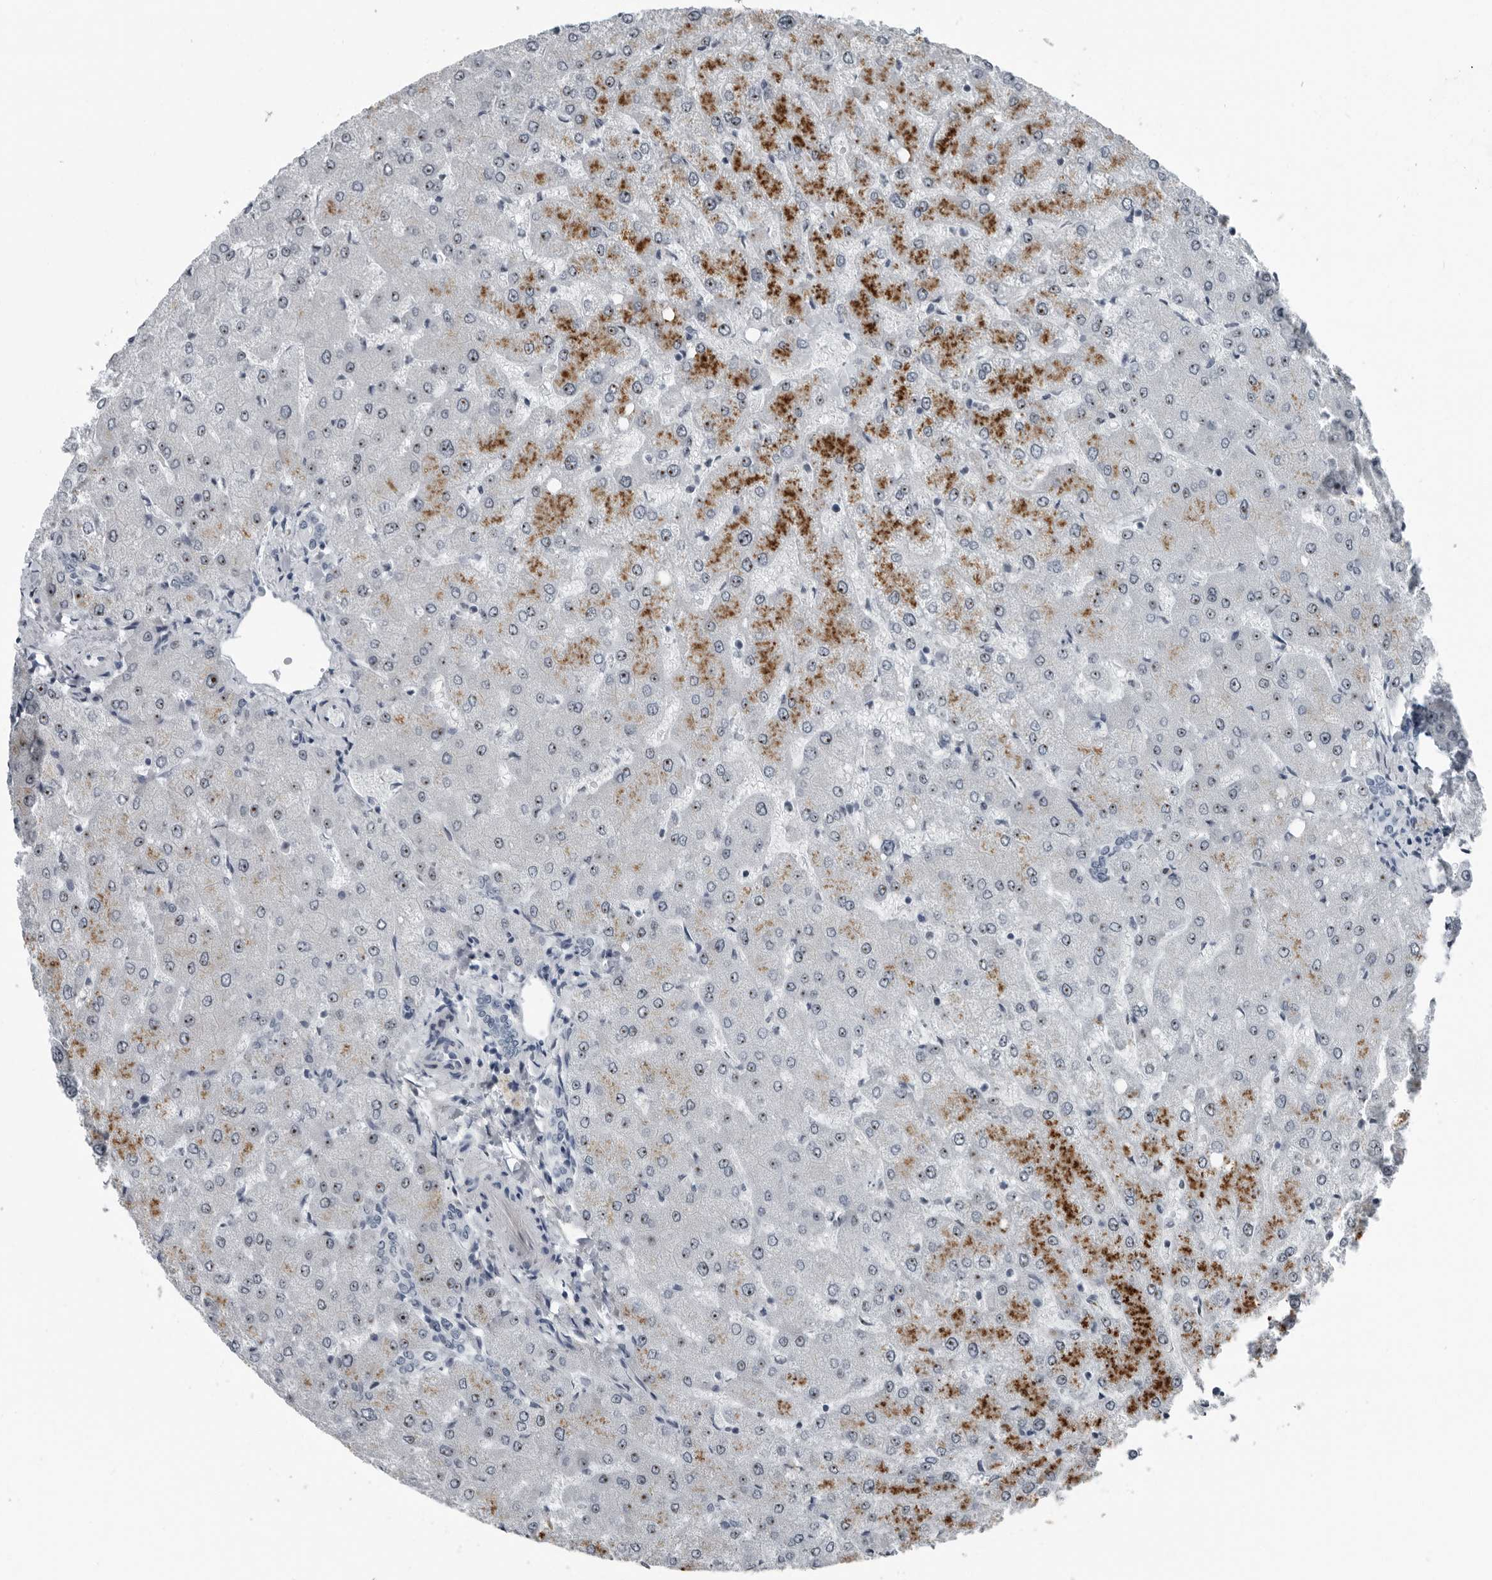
{"staining": {"intensity": "negative", "quantity": "none", "location": "none"}, "tissue": "liver", "cell_type": "Cholangiocytes", "image_type": "normal", "snomed": [{"axis": "morphology", "description": "Normal tissue, NOS"}, {"axis": "topography", "description": "Liver"}], "caption": "IHC photomicrograph of unremarkable liver: liver stained with DAB exhibits no significant protein expression in cholangiocytes.", "gene": "PDCD11", "patient": {"sex": "female", "age": 54}}